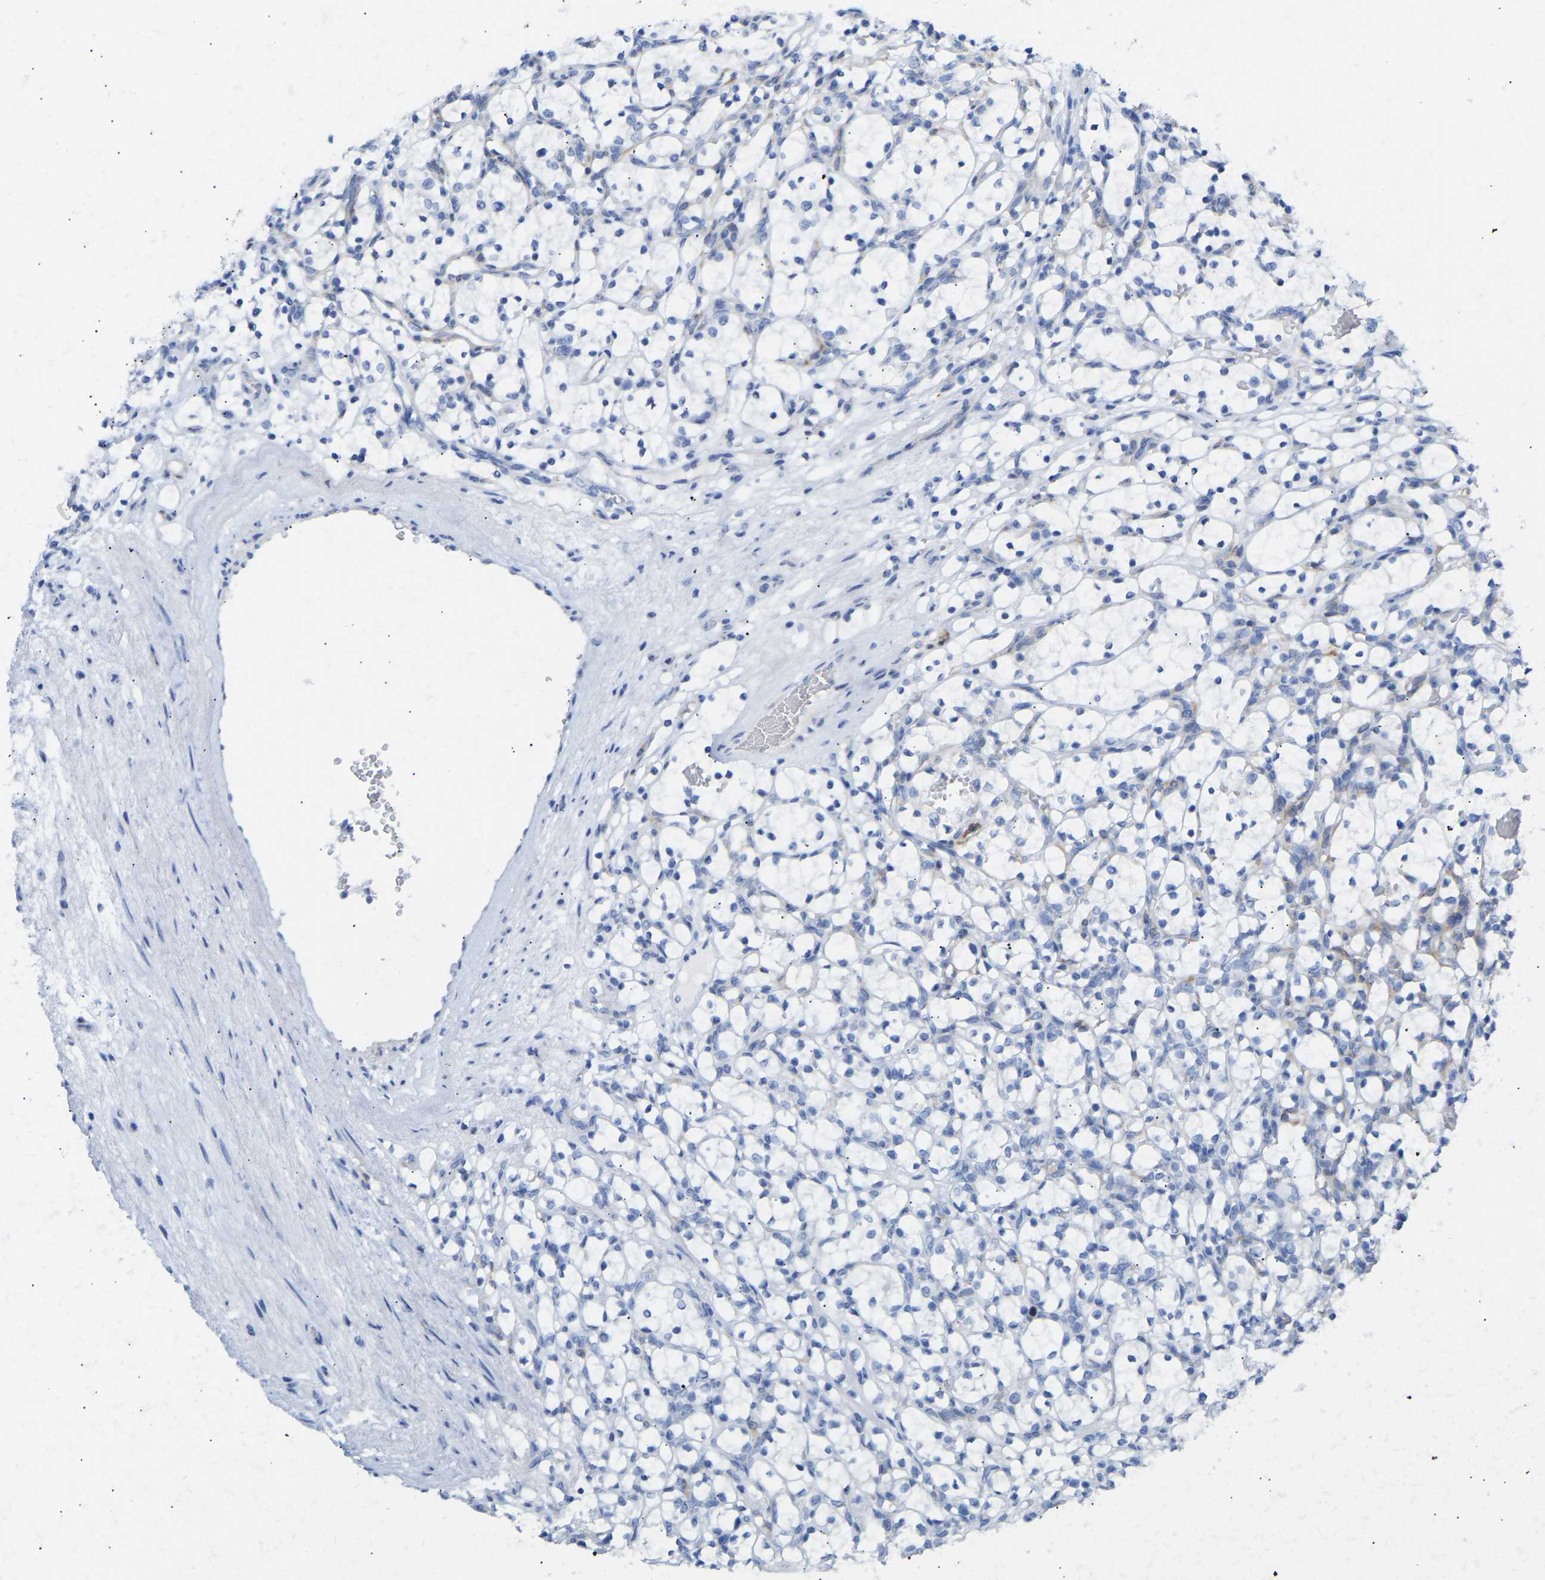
{"staining": {"intensity": "negative", "quantity": "none", "location": "none"}, "tissue": "renal cancer", "cell_type": "Tumor cells", "image_type": "cancer", "snomed": [{"axis": "morphology", "description": "Adenocarcinoma, NOS"}, {"axis": "topography", "description": "Kidney"}], "caption": "High magnification brightfield microscopy of renal cancer stained with DAB (brown) and counterstained with hematoxylin (blue): tumor cells show no significant staining.", "gene": "AMPH", "patient": {"sex": "female", "age": 69}}